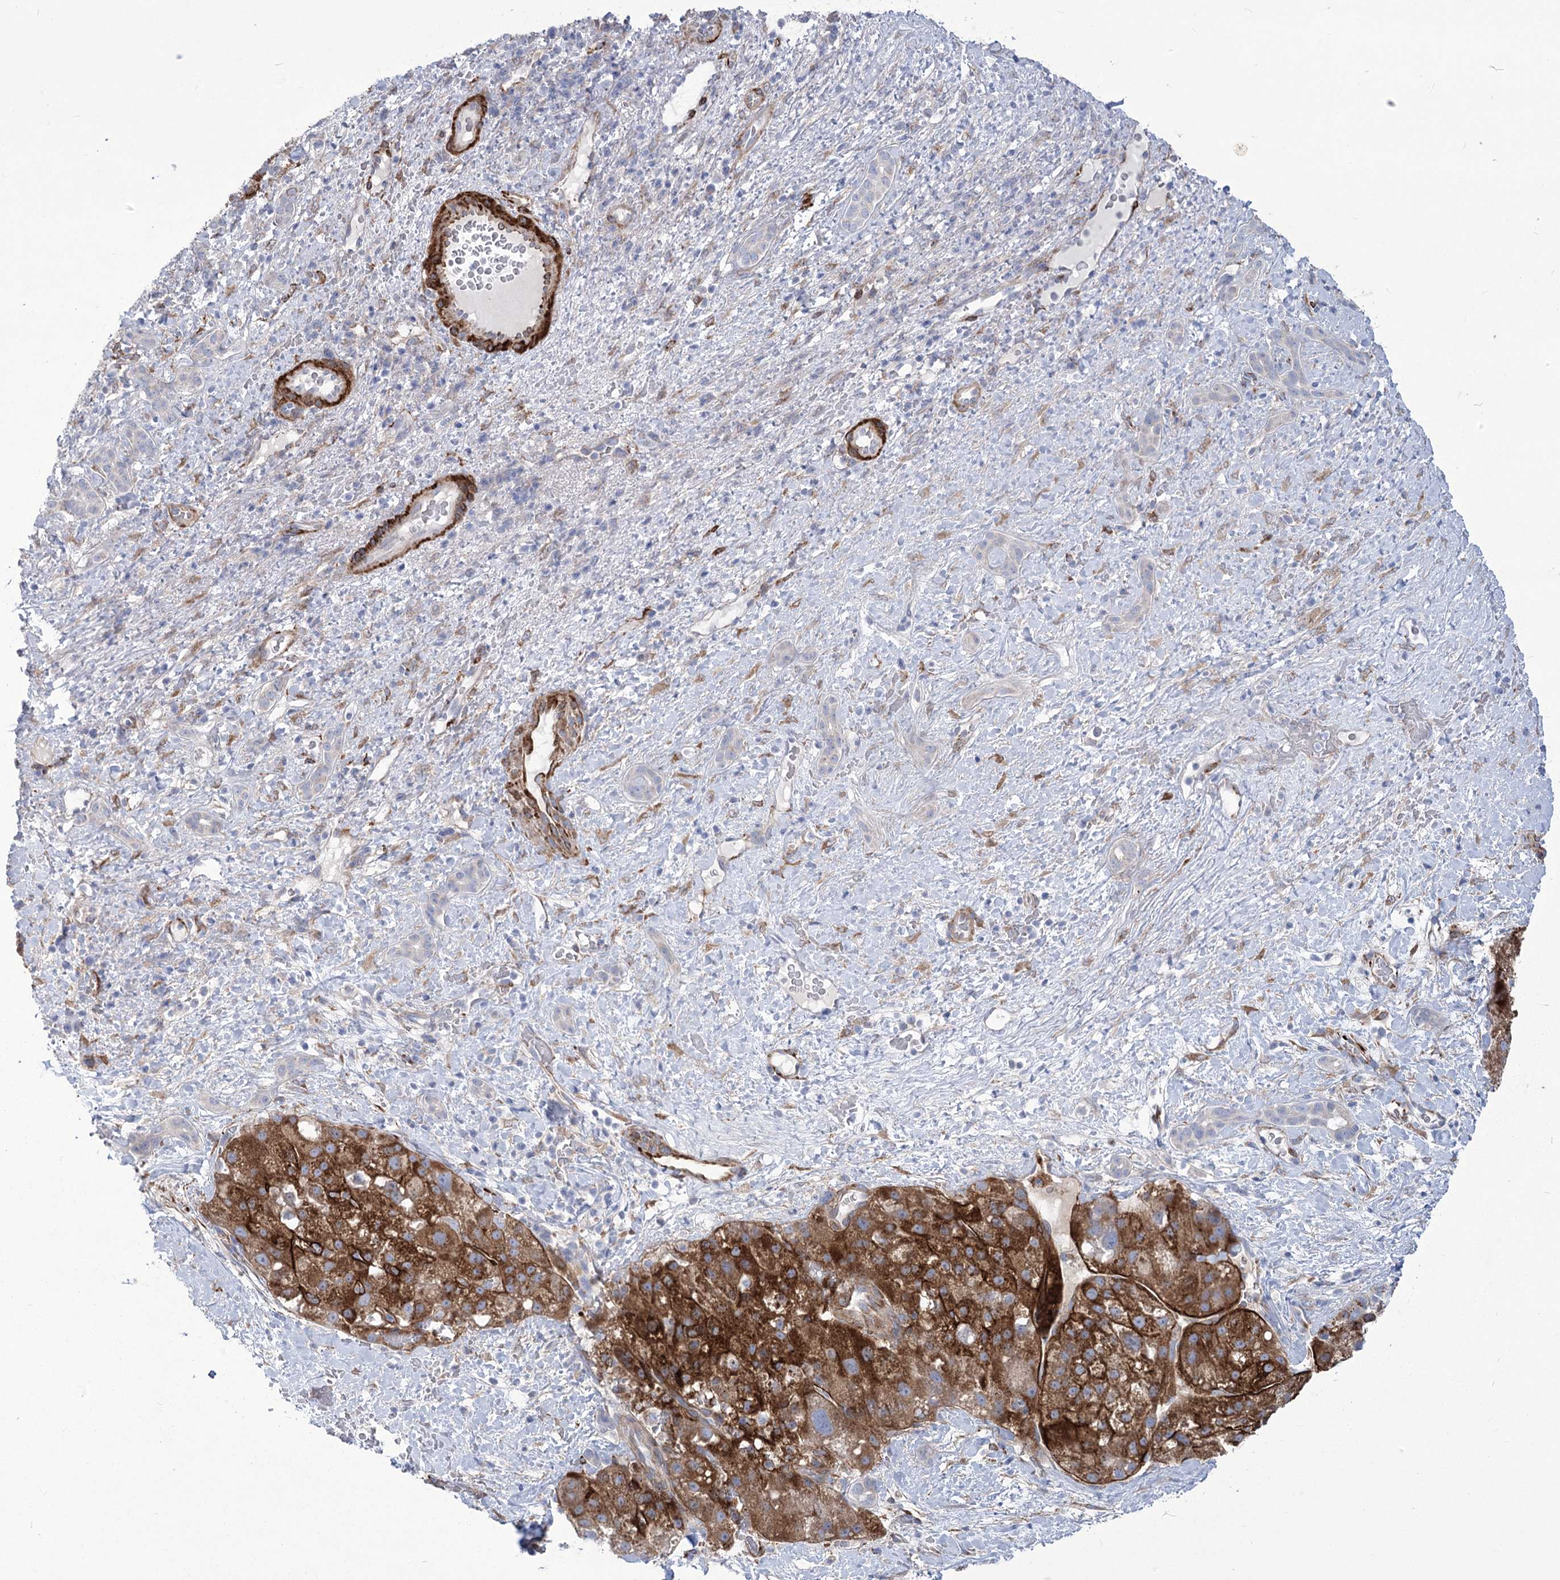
{"staining": {"intensity": "moderate", "quantity": ">75%", "location": "cytoplasmic/membranous"}, "tissue": "liver cancer", "cell_type": "Tumor cells", "image_type": "cancer", "snomed": [{"axis": "morphology", "description": "Normal tissue, NOS"}, {"axis": "morphology", "description": "Carcinoma, Hepatocellular, NOS"}, {"axis": "topography", "description": "Liver"}], "caption": "A histopathology image showing moderate cytoplasmic/membranous positivity in about >75% of tumor cells in liver hepatocellular carcinoma, as visualized by brown immunohistochemical staining.", "gene": "ANGPTL3", "patient": {"sex": "male", "age": 57}}